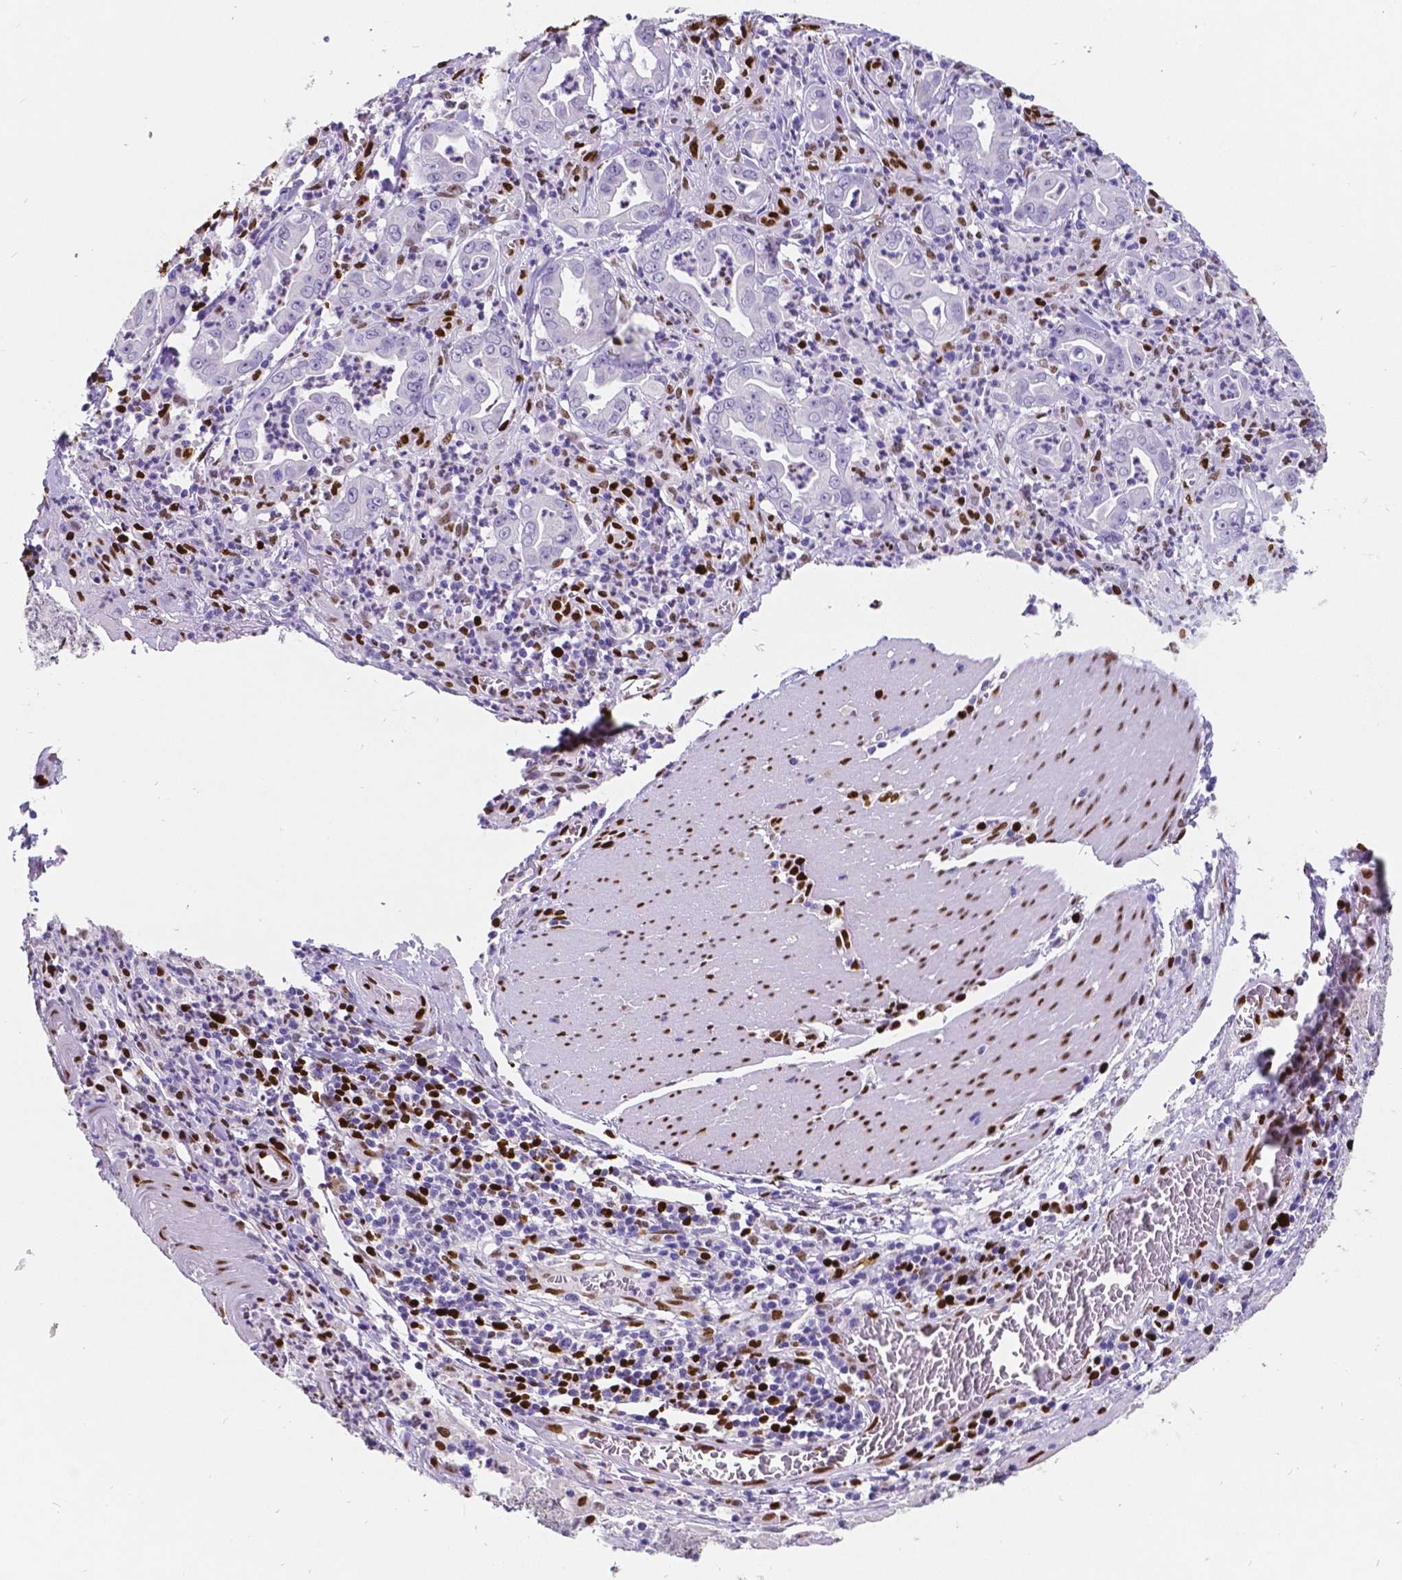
{"staining": {"intensity": "negative", "quantity": "none", "location": "none"}, "tissue": "stomach cancer", "cell_type": "Tumor cells", "image_type": "cancer", "snomed": [{"axis": "morphology", "description": "Adenocarcinoma, NOS"}, {"axis": "topography", "description": "Stomach, upper"}], "caption": "Immunohistochemistry (IHC) of human stomach cancer reveals no positivity in tumor cells.", "gene": "MEF2C", "patient": {"sex": "female", "age": 79}}